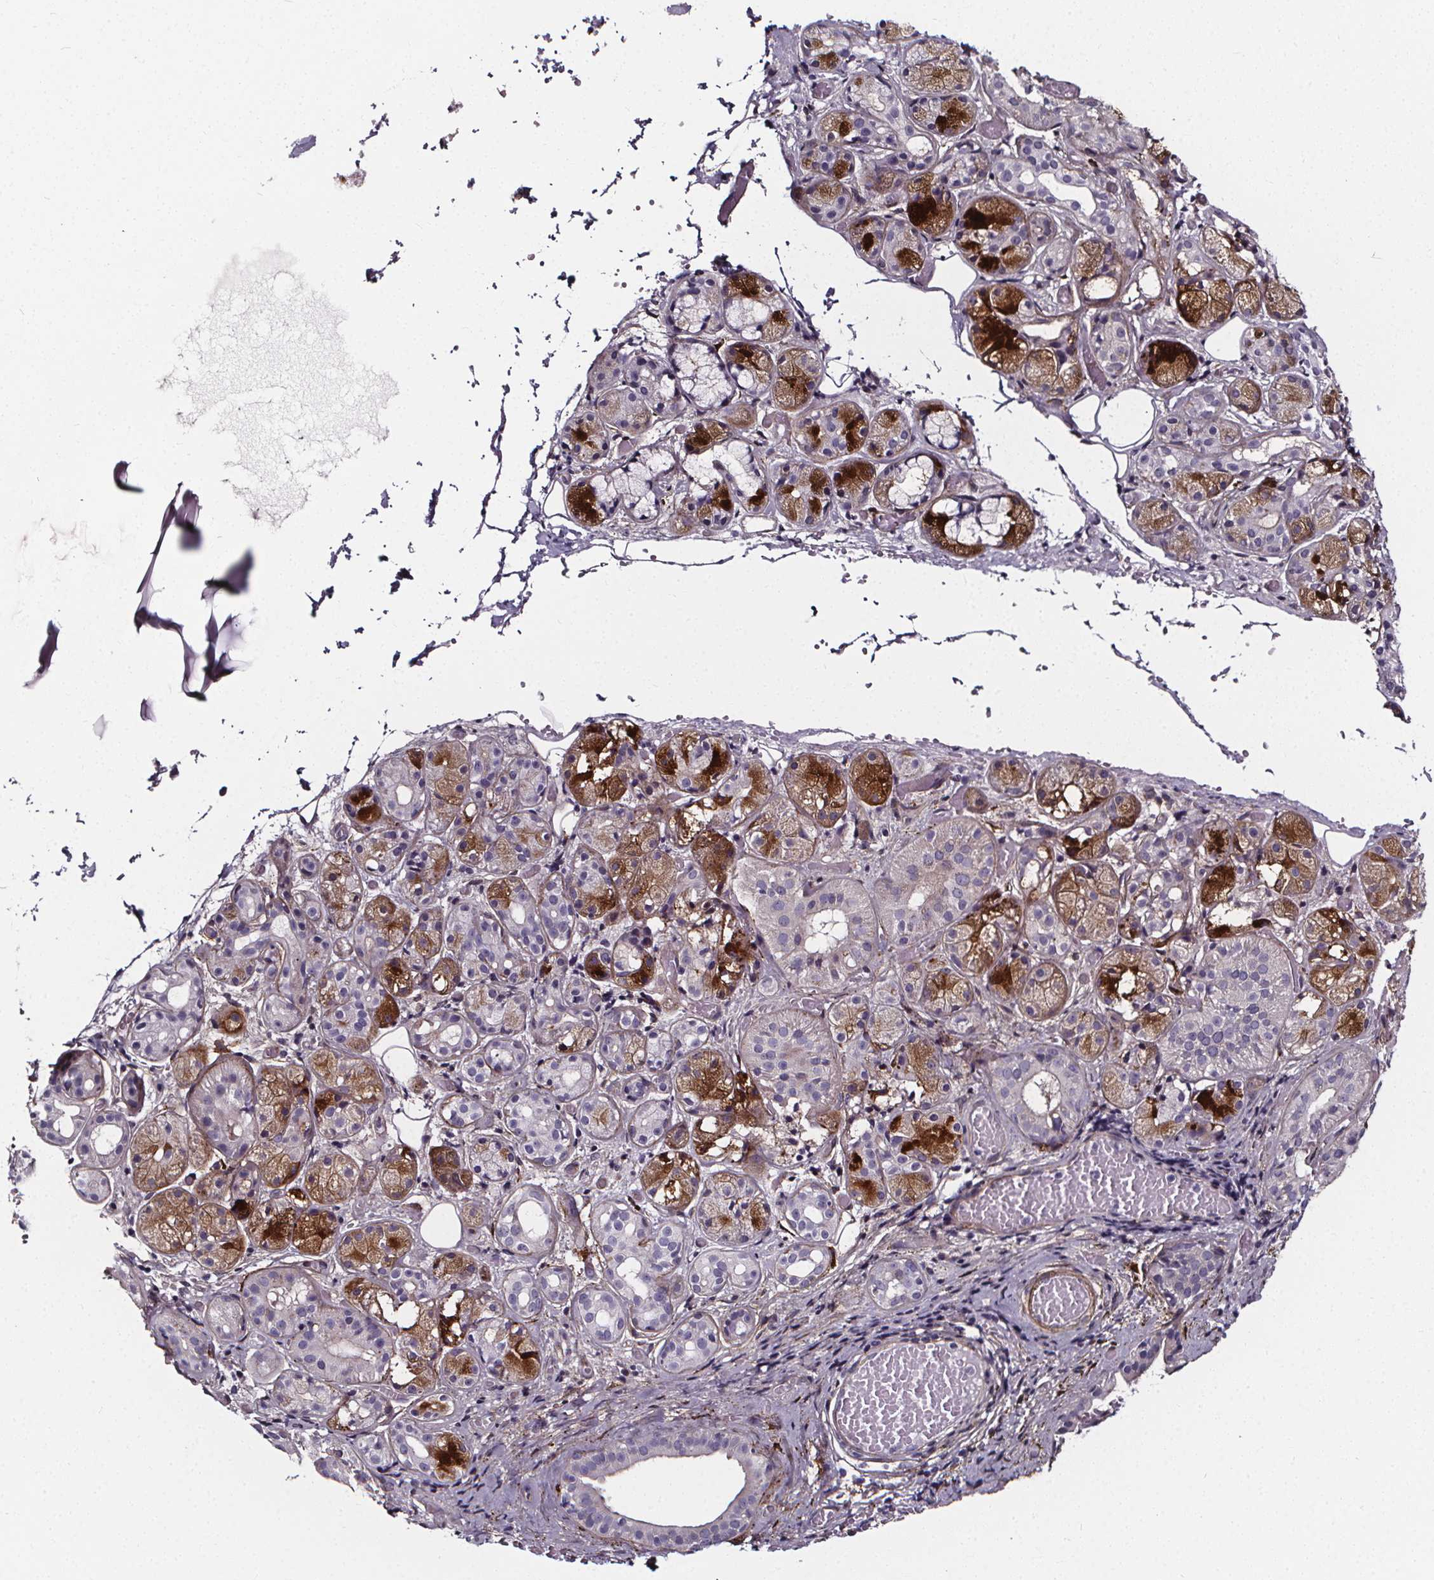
{"staining": {"intensity": "negative", "quantity": "none", "location": "none"}, "tissue": "salivary gland", "cell_type": "Glandular cells", "image_type": "normal", "snomed": [{"axis": "morphology", "description": "Normal tissue, NOS"}, {"axis": "topography", "description": "Salivary gland"}, {"axis": "topography", "description": "Peripheral nerve tissue"}], "caption": "Image shows no significant protein expression in glandular cells of normal salivary gland. (DAB (3,3'-diaminobenzidine) IHC with hematoxylin counter stain).", "gene": "AEBP1", "patient": {"sex": "male", "age": 71}}